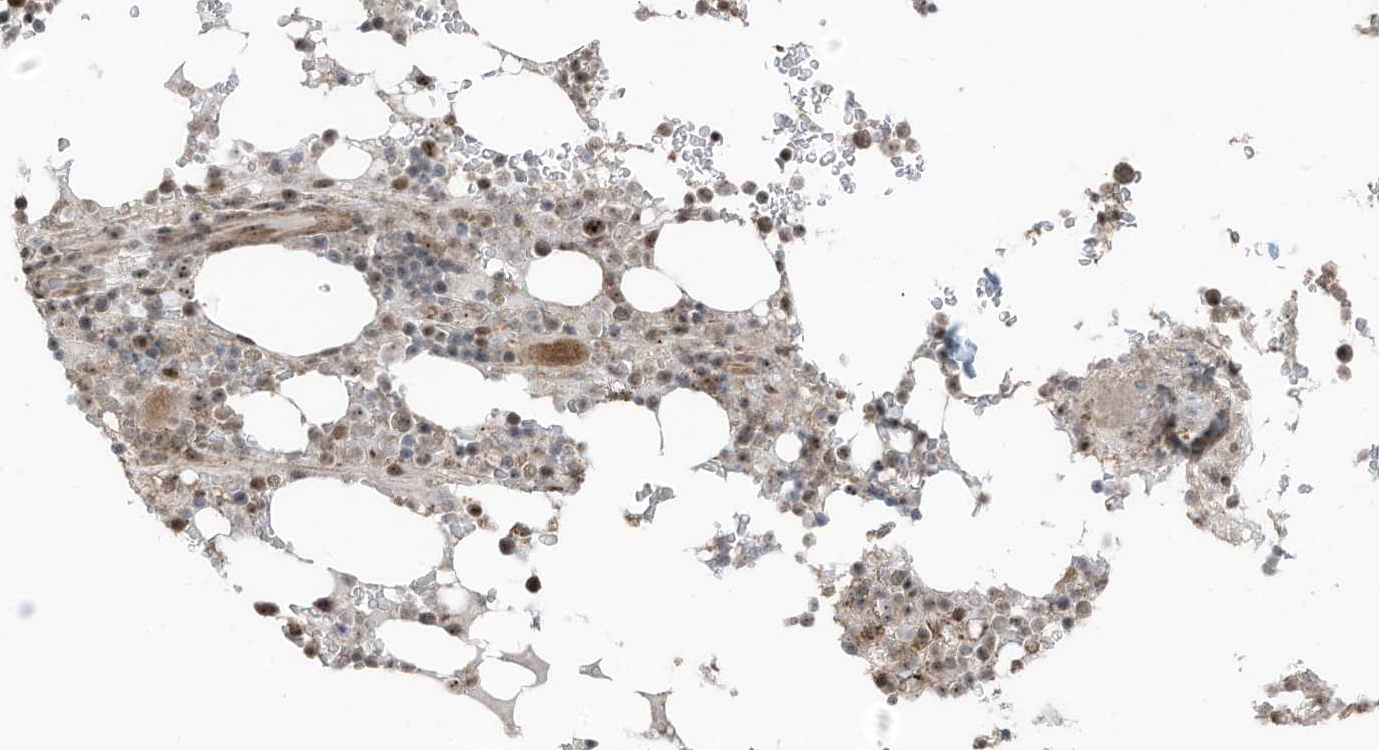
{"staining": {"intensity": "moderate", "quantity": "25%-75%", "location": "cytoplasmic/membranous,nuclear"}, "tissue": "bone marrow", "cell_type": "Hematopoietic cells", "image_type": "normal", "snomed": [{"axis": "morphology", "description": "Normal tissue, NOS"}, {"axis": "topography", "description": "Bone marrow"}], "caption": "A photomicrograph of bone marrow stained for a protein shows moderate cytoplasmic/membranous,nuclear brown staining in hematopoietic cells. The protein of interest is shown in brown color, while the nuclei are stained blue.", "gene": "UTP3", "patient": {"sex": "male", "age": 58}}